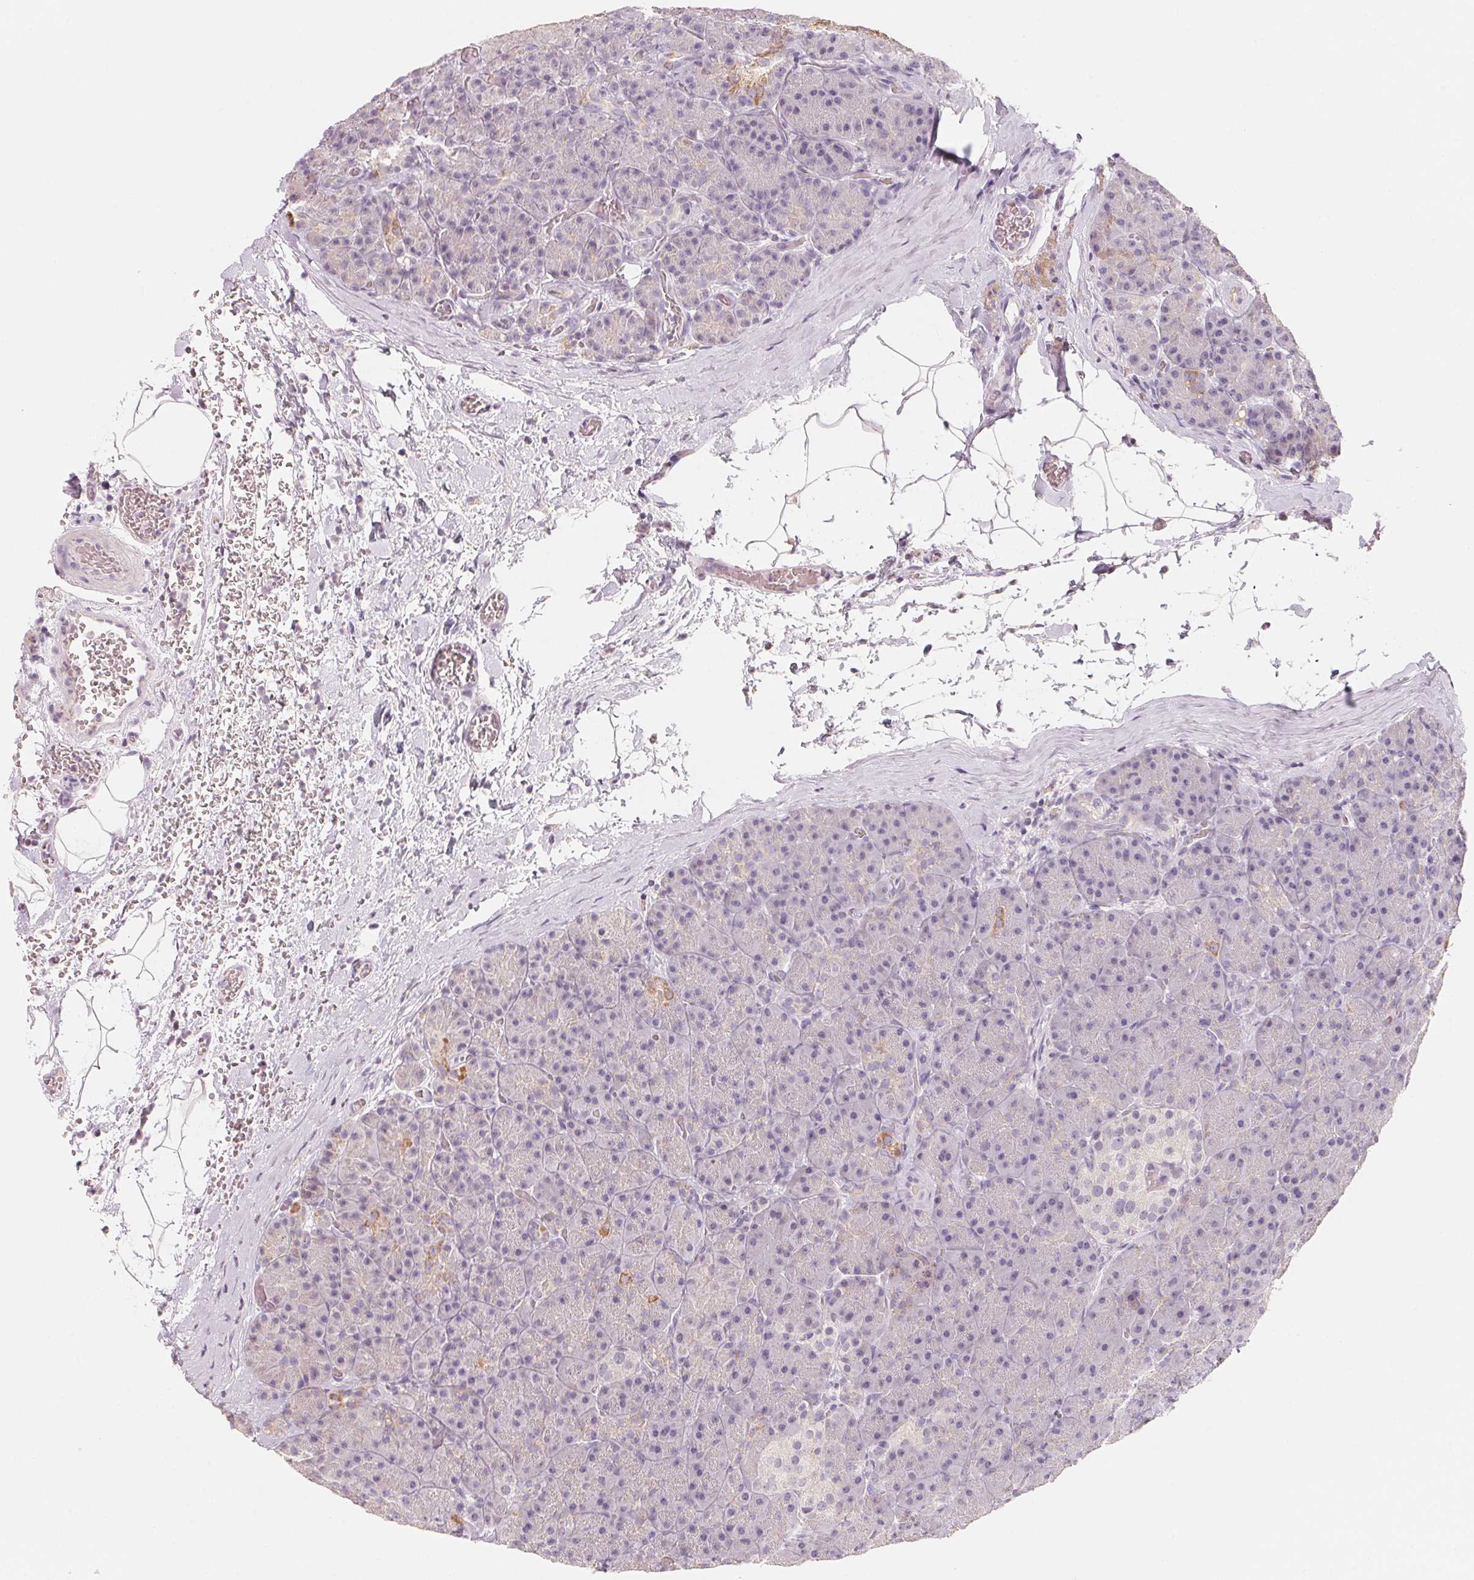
{"staining": {"intensity": "weak", "quantity": "<25%", "location": "cytoplasmic/membranous"}, "tissue": "pancreas", "cell_type": "Exocrine glandular cells", "image_type": "normal", "snomed": [{"axis": "morphology", "description": "Normal tissue, NOS"}, {"axis": "topography", "description": "Pancreas"}], "caption": "Immunohistochemistry (IHC) of benign human pancreas reveals no positivity in exocrine glandular cells. (DAB (3,3'-diaminobenzidine) immunohistochemistry (IHC) visualized using brightfield microscopy, high magnification).", "gene": "ANKRD31", "patient": {"sex": "male", "age": 57}}